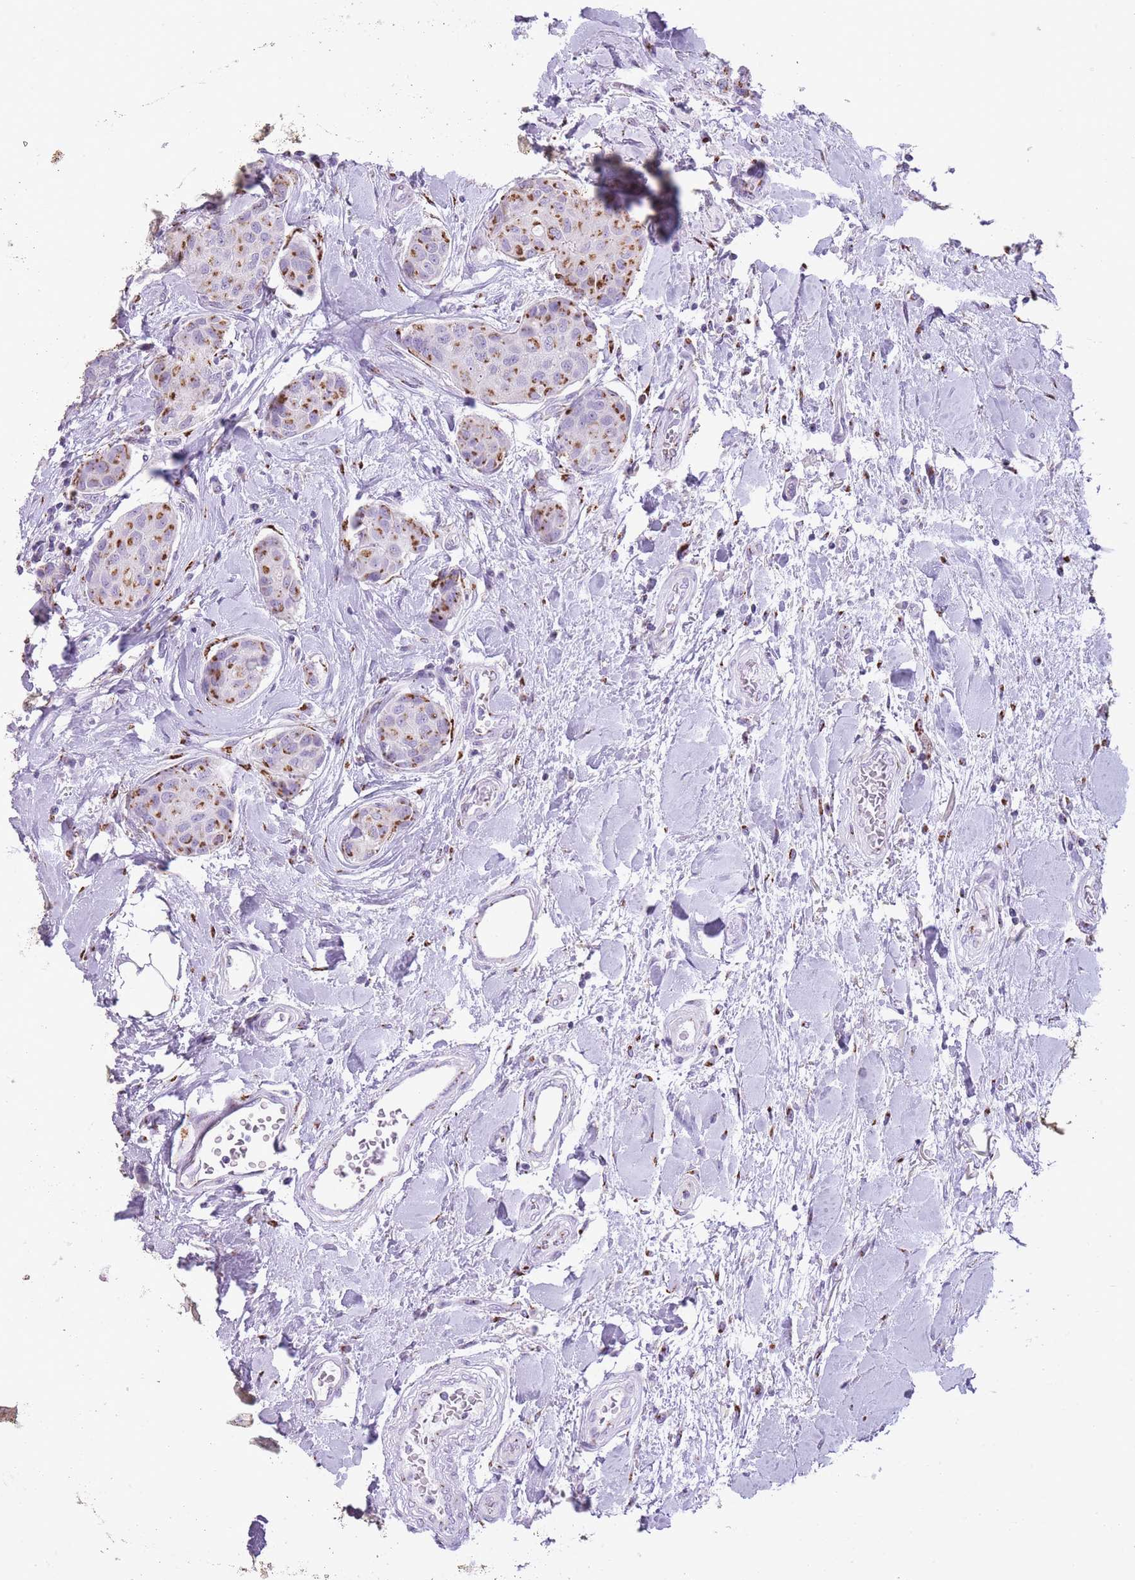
{"staining": {"intensity": "moderate", "quantity": ">75%", "location": "cytoplasmic/membranous"}, "tissue": "breast cancer", "cell_type": "Tumor cells", "image_type": "cancer", "snomed": [{"axis": "morphology", "description": "Duct carcinoma"}, {"axis": "topography", "description": "Breast"}, {"axis": "topography", "description": "Lymph node"}], "caption": "A medium amount of moderate cytoplasmic/membranous expression is seen in about >75% of tumor cells in breast cancer tissue. The protein of interest is shown in brown color, while the nuclei are stained blue.", "gene": "B4GALT2", "patient": {"sex": "female", "age": 80}}